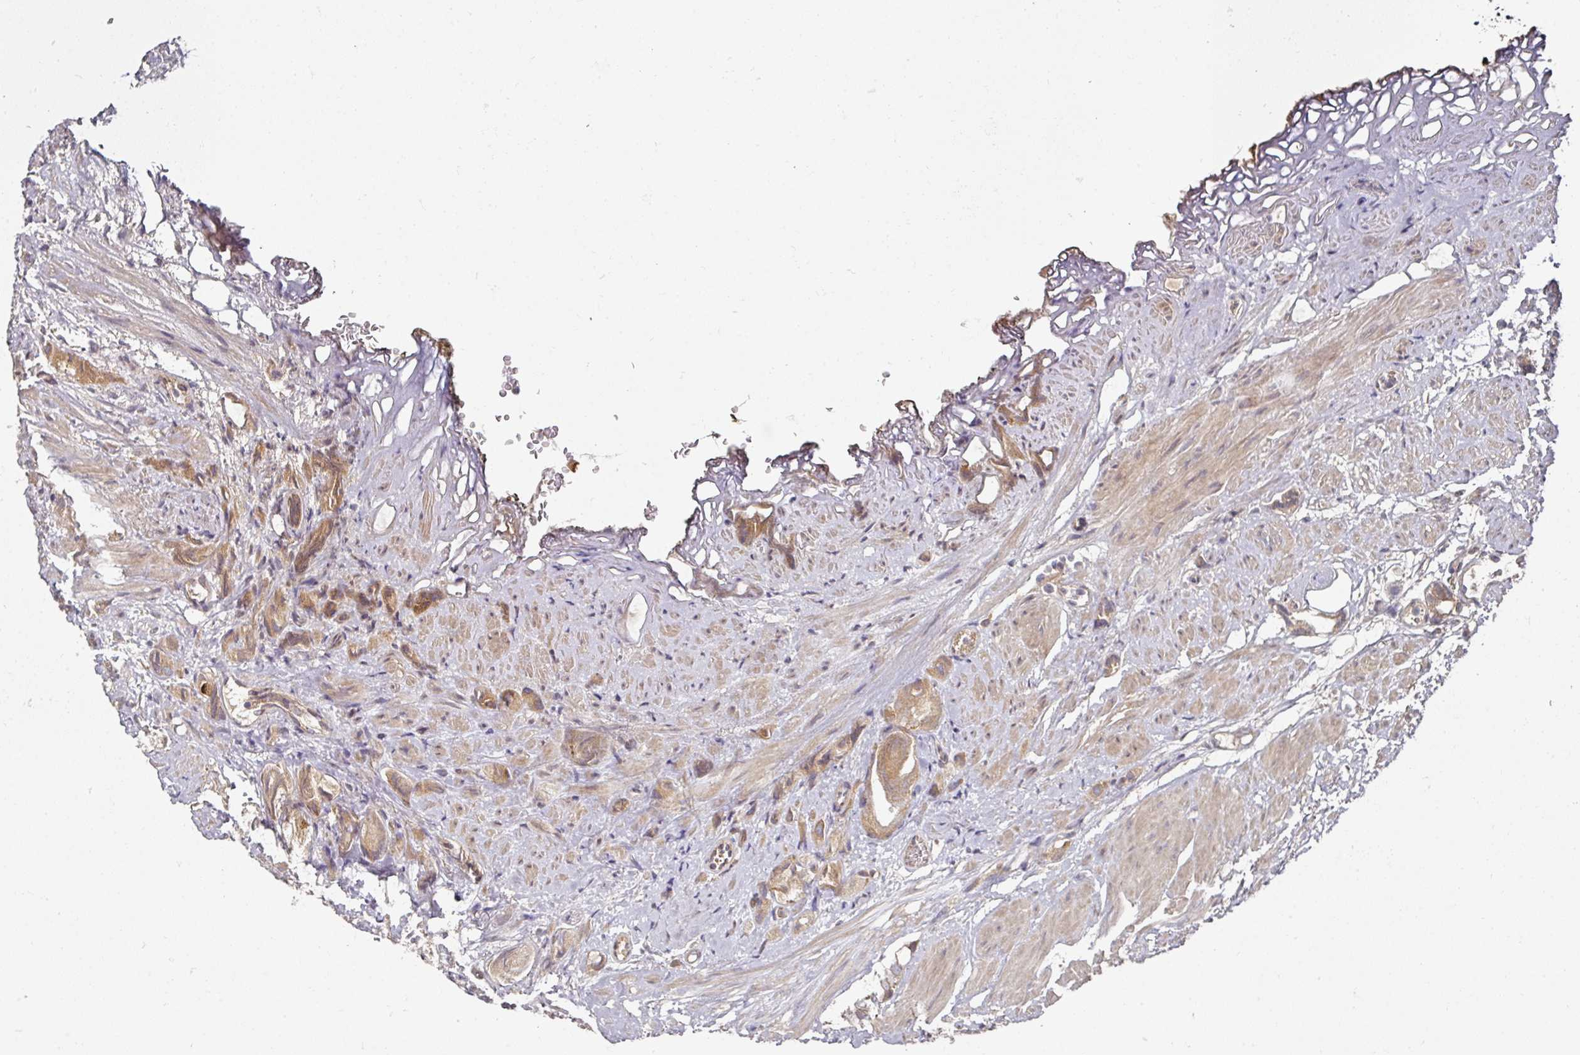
{"staining": {"intensity": "moderate", "quantity": "<25%", "location": "cytoplasmic/membranous"}, "tissue": "prostate cancer", "cell_type": "Tumor cells", "image_type": "cancer", "snomed": [{"axis": "morphology", "description": "Adenocarcinoma, High grade"}, {"axis": "topography", "description": "Prostate"}], "caption": "A brown stain highlights moderate cytoplasmic/membranous expression of a protein in adenocarcinoma (high-grade) (prostate) tumor cells. (DAB IHC, brown staining for protein, blue staining for nuclei).", "gene": "DNAJC7", "patient": {"sex": "male", "age": 82}}